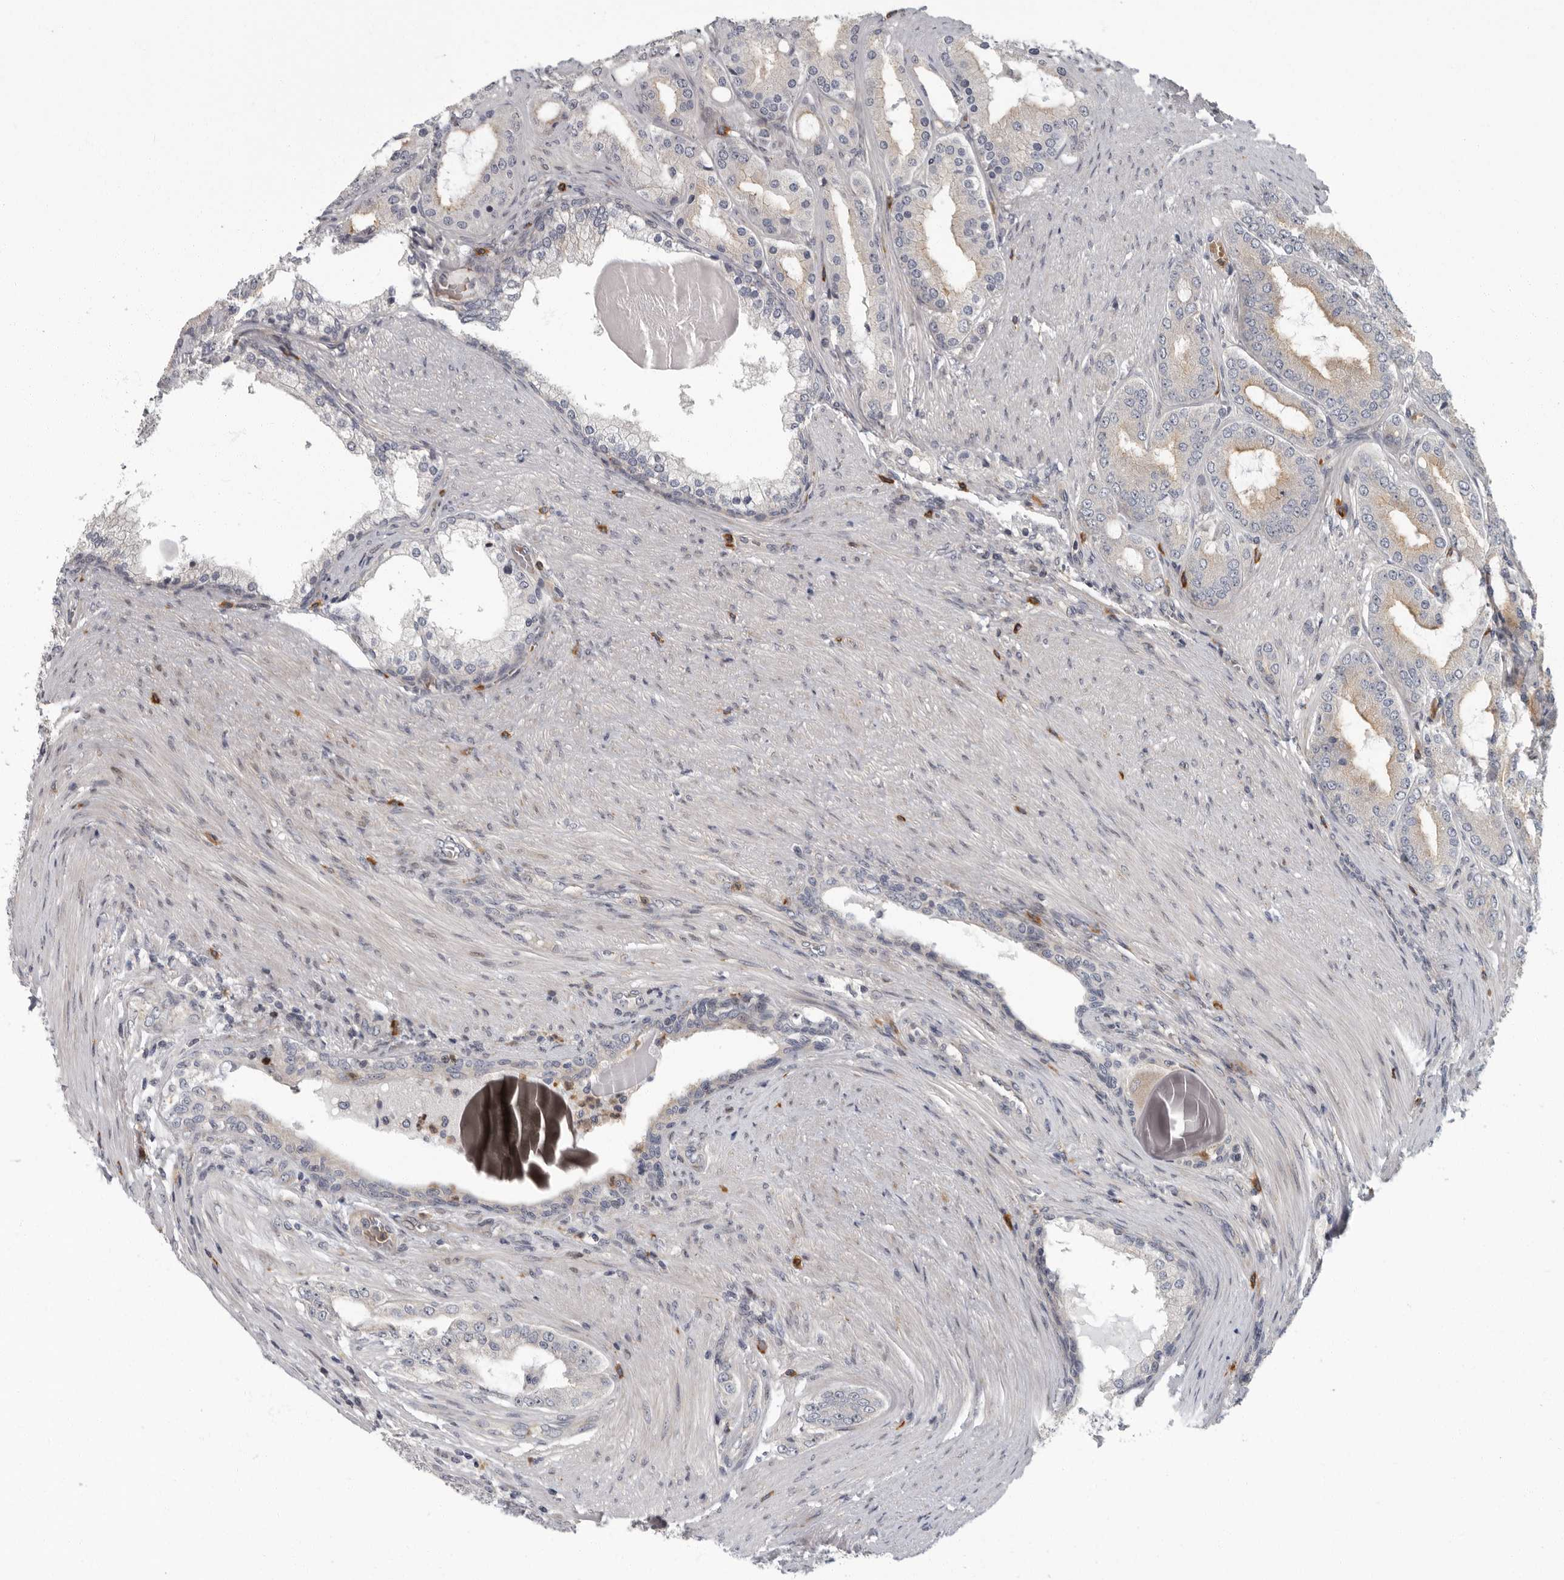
{"staining": {"intensity": "weak", "quantity": "25%-75%", "location": "cytoplasmic/membranous"}, "tissue": "prostate cancer", "cell_type": "Tumor cells", "image_type": "cancer", "snomed": [{"axis": "morphology", "description": "Adenocarcinoma, High grade"}, {"axis": "topography", "description": "Prostate"}], "caption": "Human prostate cancer stained for a protein (brown) exhibits weak cytoplasmic/membranous positive positivity in approximately 25%-75% of tumor cells.", "gene": "PDCD11", "patient": {"sex": "male", "age": 60}}